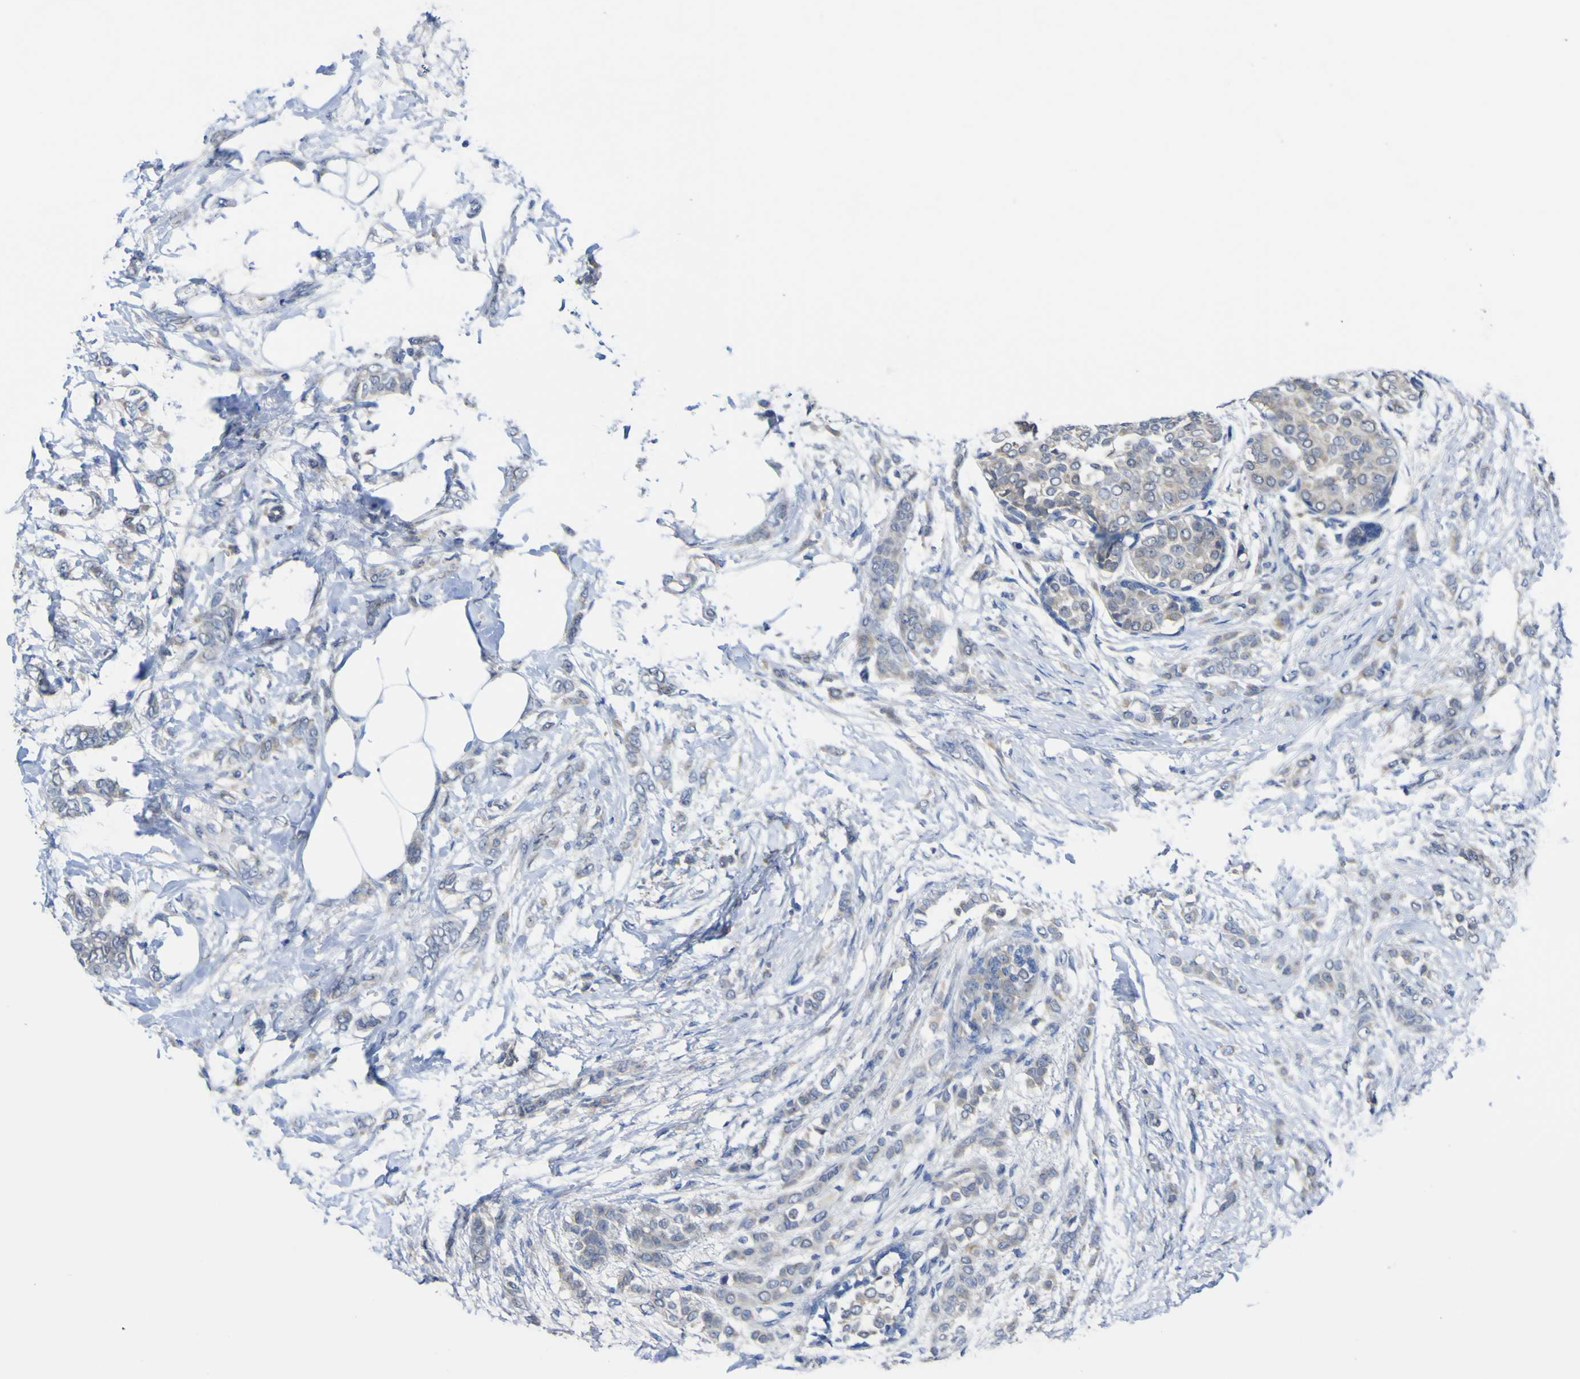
{"staining": {"intensity": "weak", "quantity": "<25%", "location": "cytoplasmic/membranous"}, "tissue": "breast cancer", "cell_type": "Tumor cells", "image_type": "cancer", "snomed": [{"axis": "morphology", "description": "Lobular carcinoma, in situ"}, {"axis": "morphology", "description": "Lobular carcinoma"}, {"axis": "topography", "description": "Breast"}], "caption": "This micrograph is of breast lobular carcinoma stained with immunohistochemistry (IHC) to label a protein in brown with the nuclei are counter-stained blue. There is no expression in tumor cells.", "gene": "TNFRSF11A", "patient": {"sex": "female", "age": 41}}